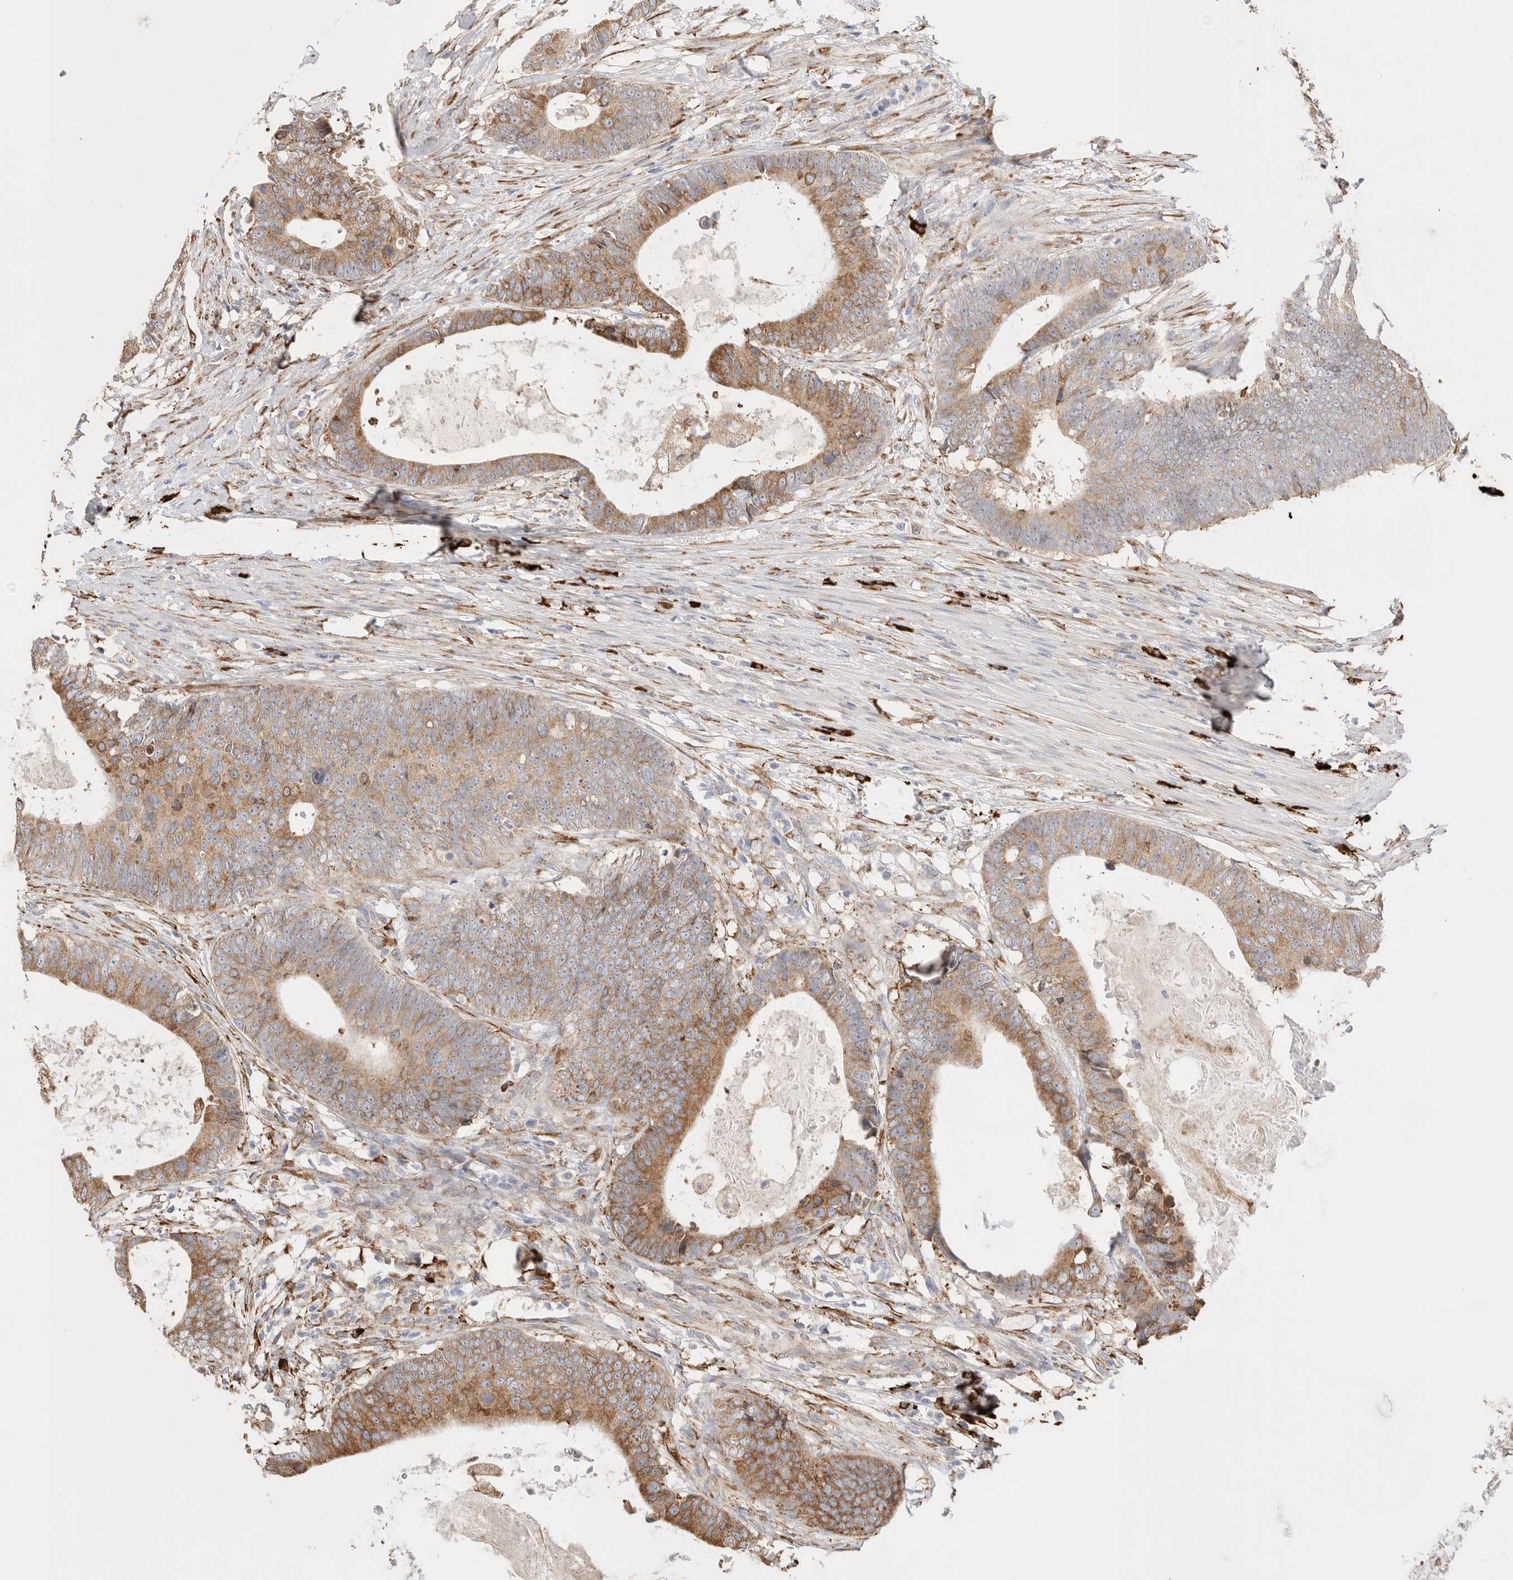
{"staining": {"intensity": "moderate", "quantity": ">75%", "location": "cytoplasmic/membranous"}, "tissue": "colorectal cancer", "cell_type": "Tumor cells", "image_type": "cancer", "snomed": [{"axis": "morphology", "description": "Adenocarcinoma, NOS"}, {"axis": "topography", "description": "Colon"}], "caption": "IHC staining of adenocarcinoma (colorectal), which exhibits medium levels of moderate cytoplasmic/membranous staining in about >75% of tumor cells indicating moderate cytoplasmic/membranous protein expression. The staining was performed using DAB (brown) for protein detection and nuclei were counterstained in hematoxylin (blue).", "gene": "BLOC1S5", "patient": {"sex": "male", "age": 56}}